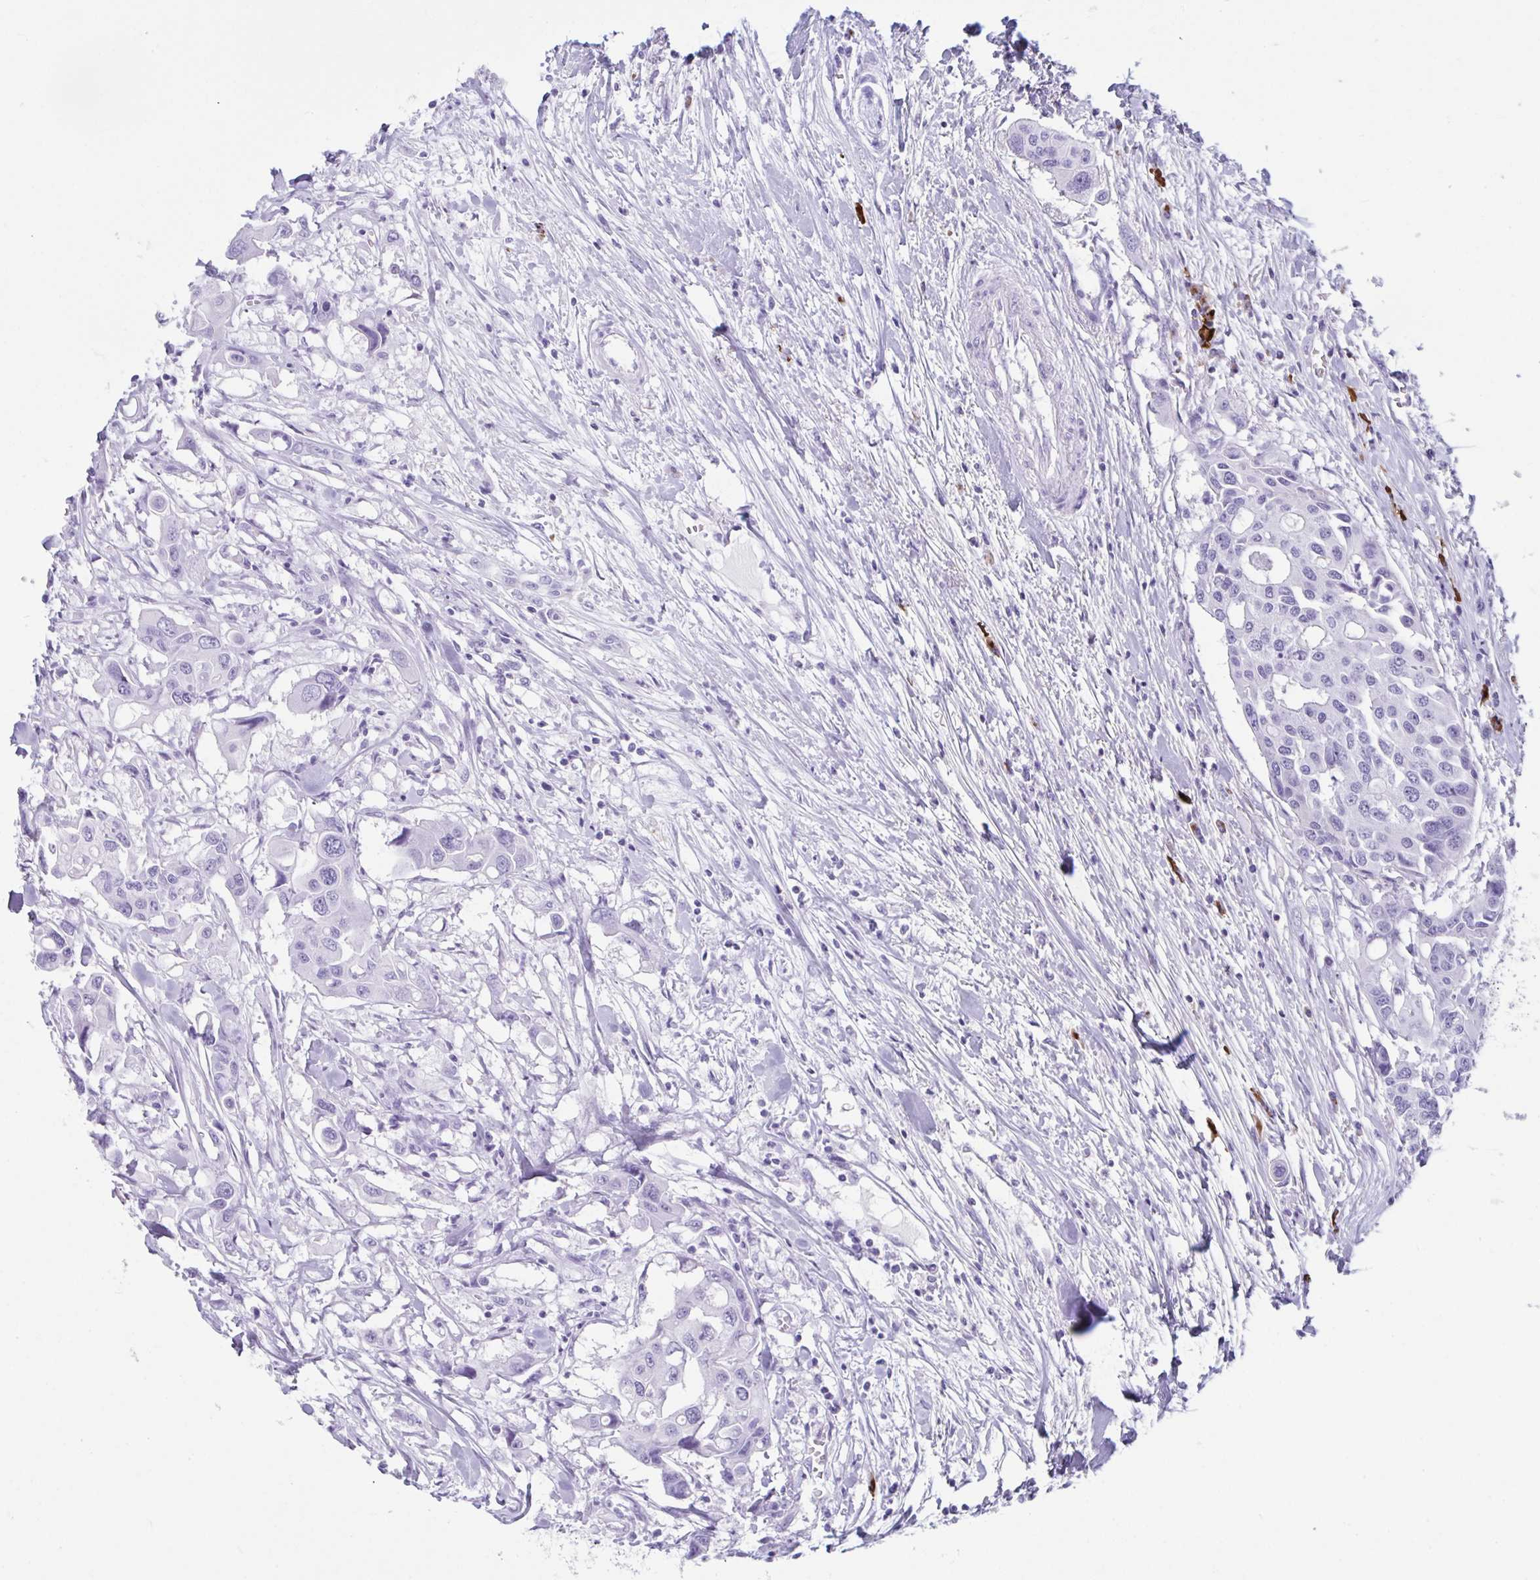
{"staining": {"intensity": "negative", "quantity": "none", "location": "none"}, "tissue": "colorectal cancer", "cell_type": "Tumor cells", "image_type": "cancer", "snomed": [{"axis": "morphology", "description": "Adenocarcinoma, NOS"}, {"axis": "topography", "description": "Colon"}], "caption": "A high-resolution photomicrograph shows immunohistochemistry staining of colorectal cancer, which reveals no significant expression in tumor cells.", "gene": "JCHAIN", "patient": {"sex": "male", "age": 77}}